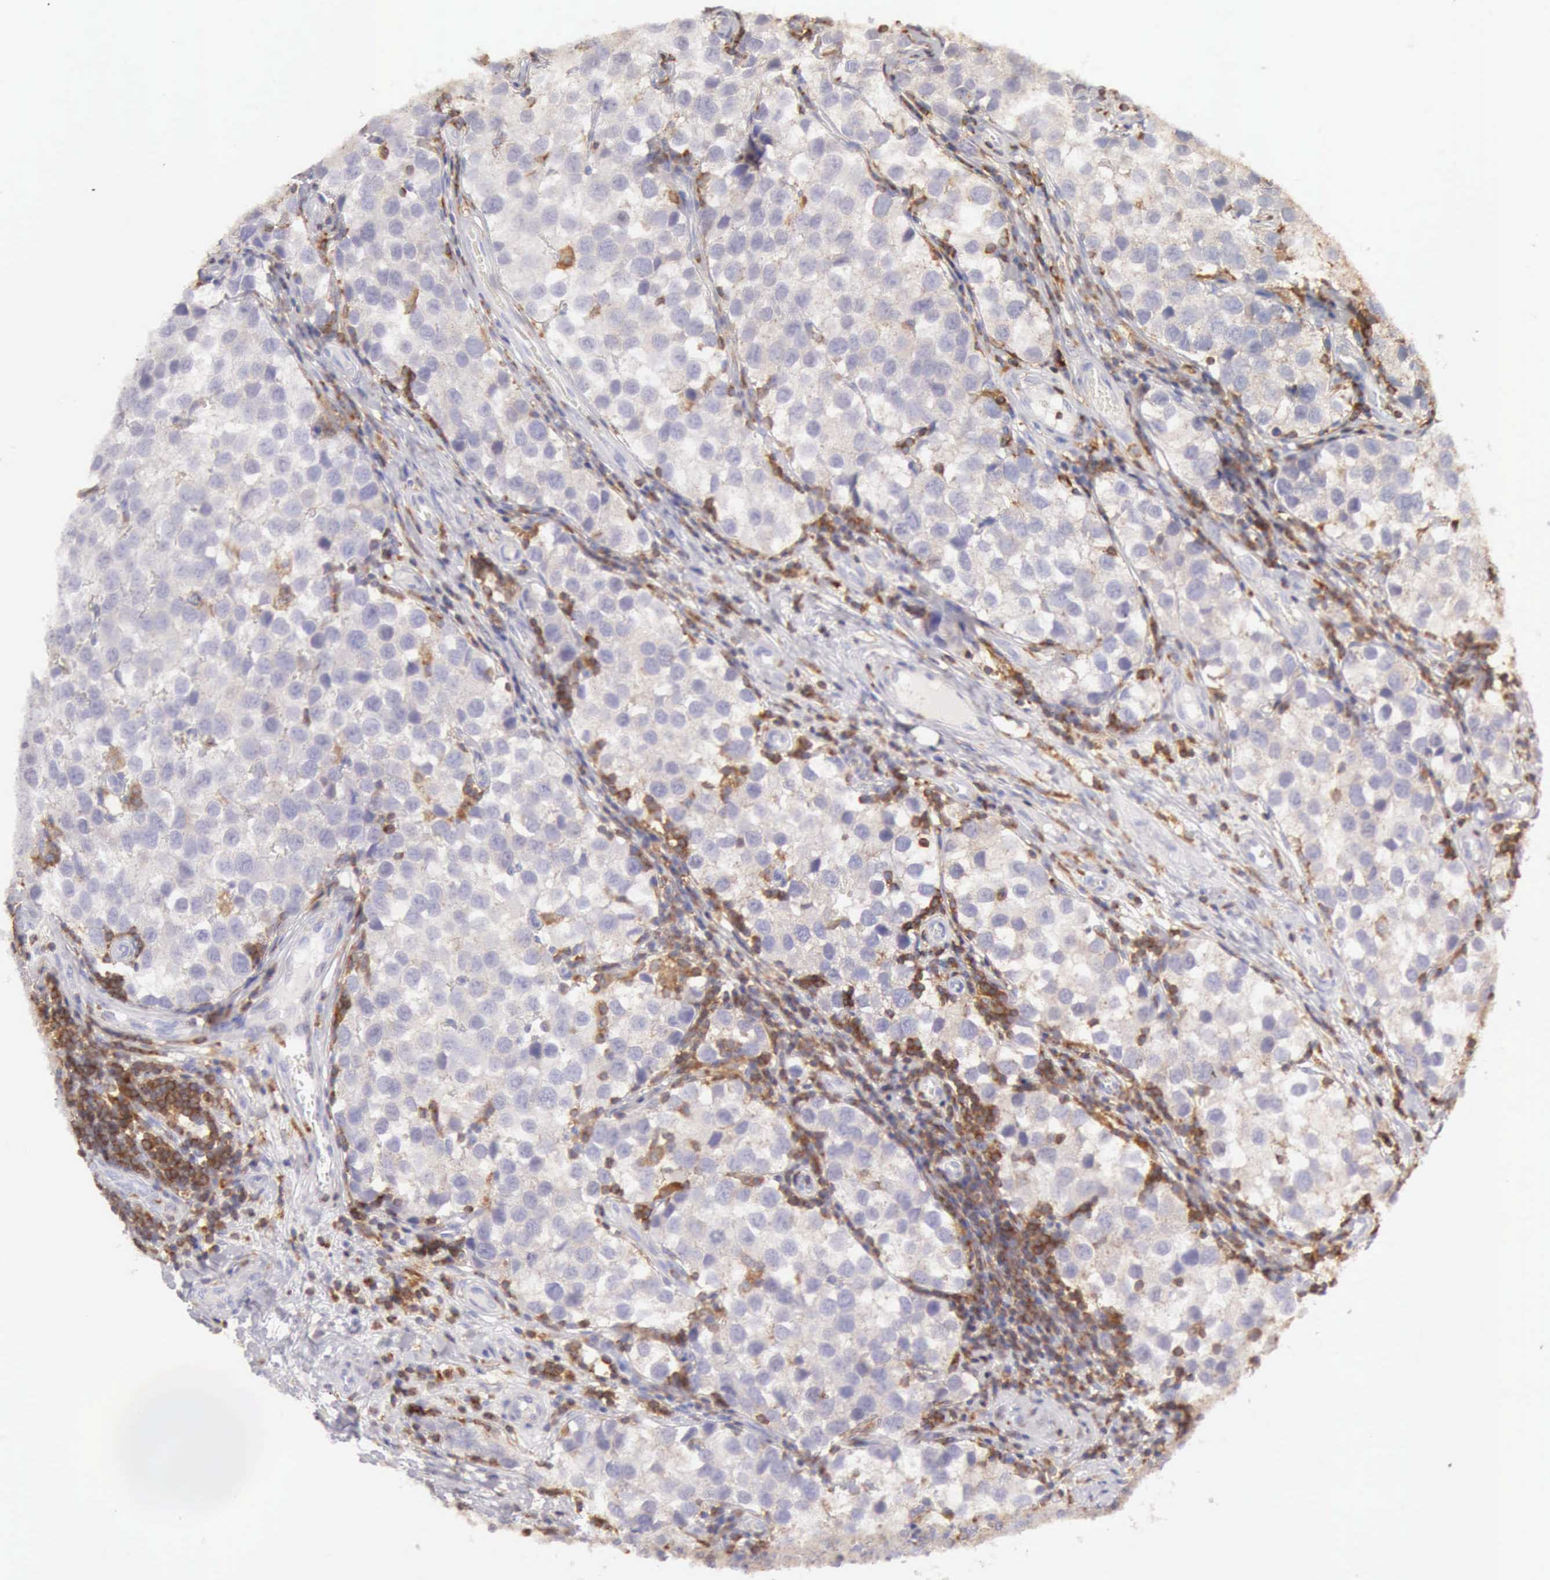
{"staining": {"intensity": "negative", "quantity": "none", "location": "none"}, "tissue": "testis cancer", "cell_type": "Tumor cells", "image_type": "cancer", "snomed": [{"axis": "morphology", "description": "Seminoma, NOS"}, {"axis": "topography", "description": "Testis"}], "caption": "Immunohistochemical staining of testis seminoma reveals no significant expression in tumor cells.", "gene": "ARHGAP4", "patient": {"sex": "male", "age": 39}}